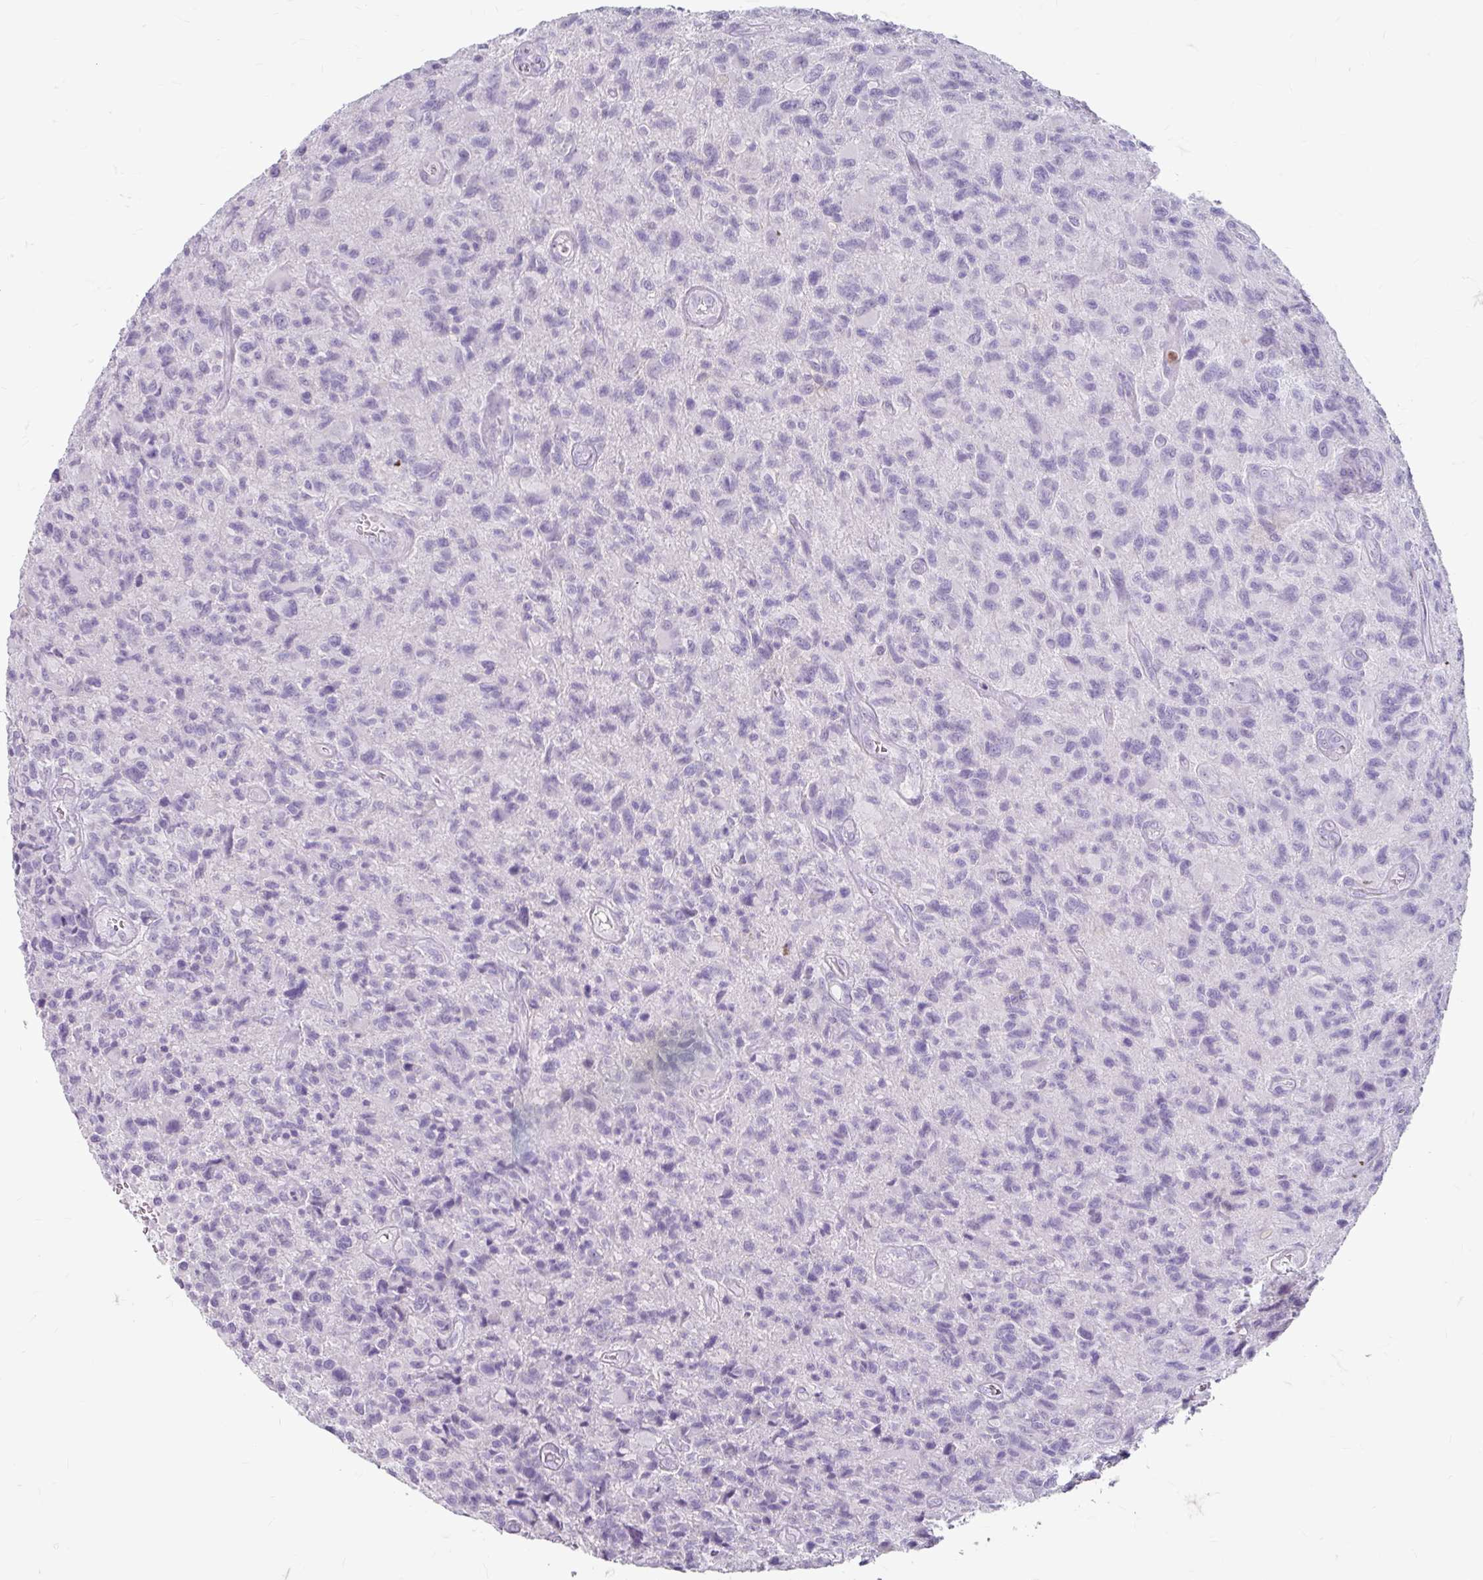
{"staining": {"intensity": "negative", "quantity": "none", "location": "none"}, "tissue": "glioma", "cell_type": "Tumor cells", "image_type": "cancer", "snomed": [{"axis": "morphology", "description": "Glioma, malignant, High grade"}, {"axis": "topography", "description": "Brain"}], "caption": "Immunohistochemistry image of malignant glioma (high-grade) stained for a protein (brown), which demonstrates no staining in tumor cells. Nuclei are stained in blue.", "gene": "ANKRD1", "patient": {"sex": "male", "age": 76}}